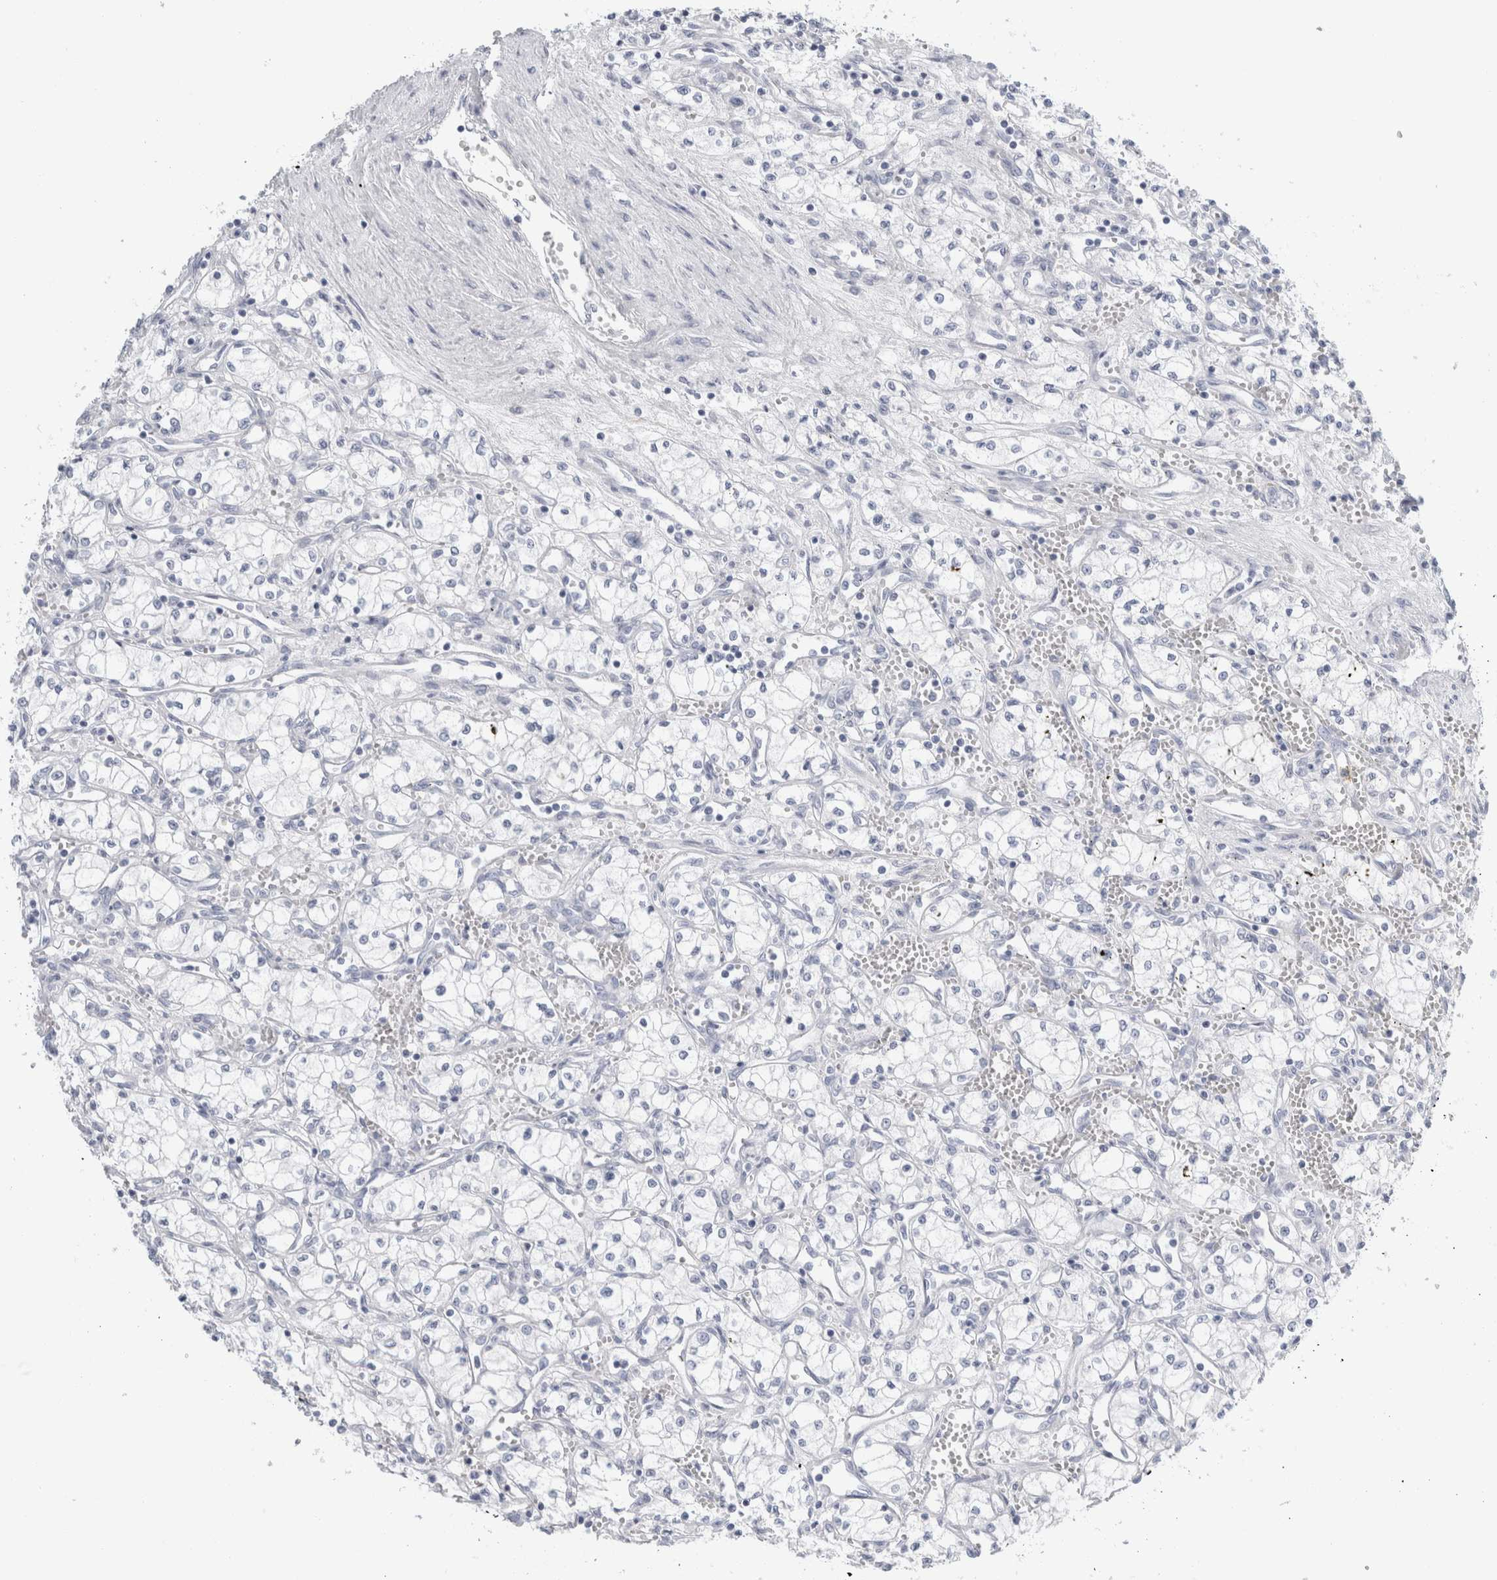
{"staining": {"intensity": "negative", "quantity": "none", "location": "none"}, "tissue": "renal cancer", "cell_type": "Tumor cells", "image_type": "cancer", "snomed": [{"axis": "morphology", "description": "Adenocarcinoma, NOS"}, {"axis": "topography", "description": "Kidney"}], "caption": "Image shows no protein staining in tumor cells of adenocarcinoma (renal) tissue.", "gene": "RPH3AL", "patient": {"sex": "male", "age": 59}}